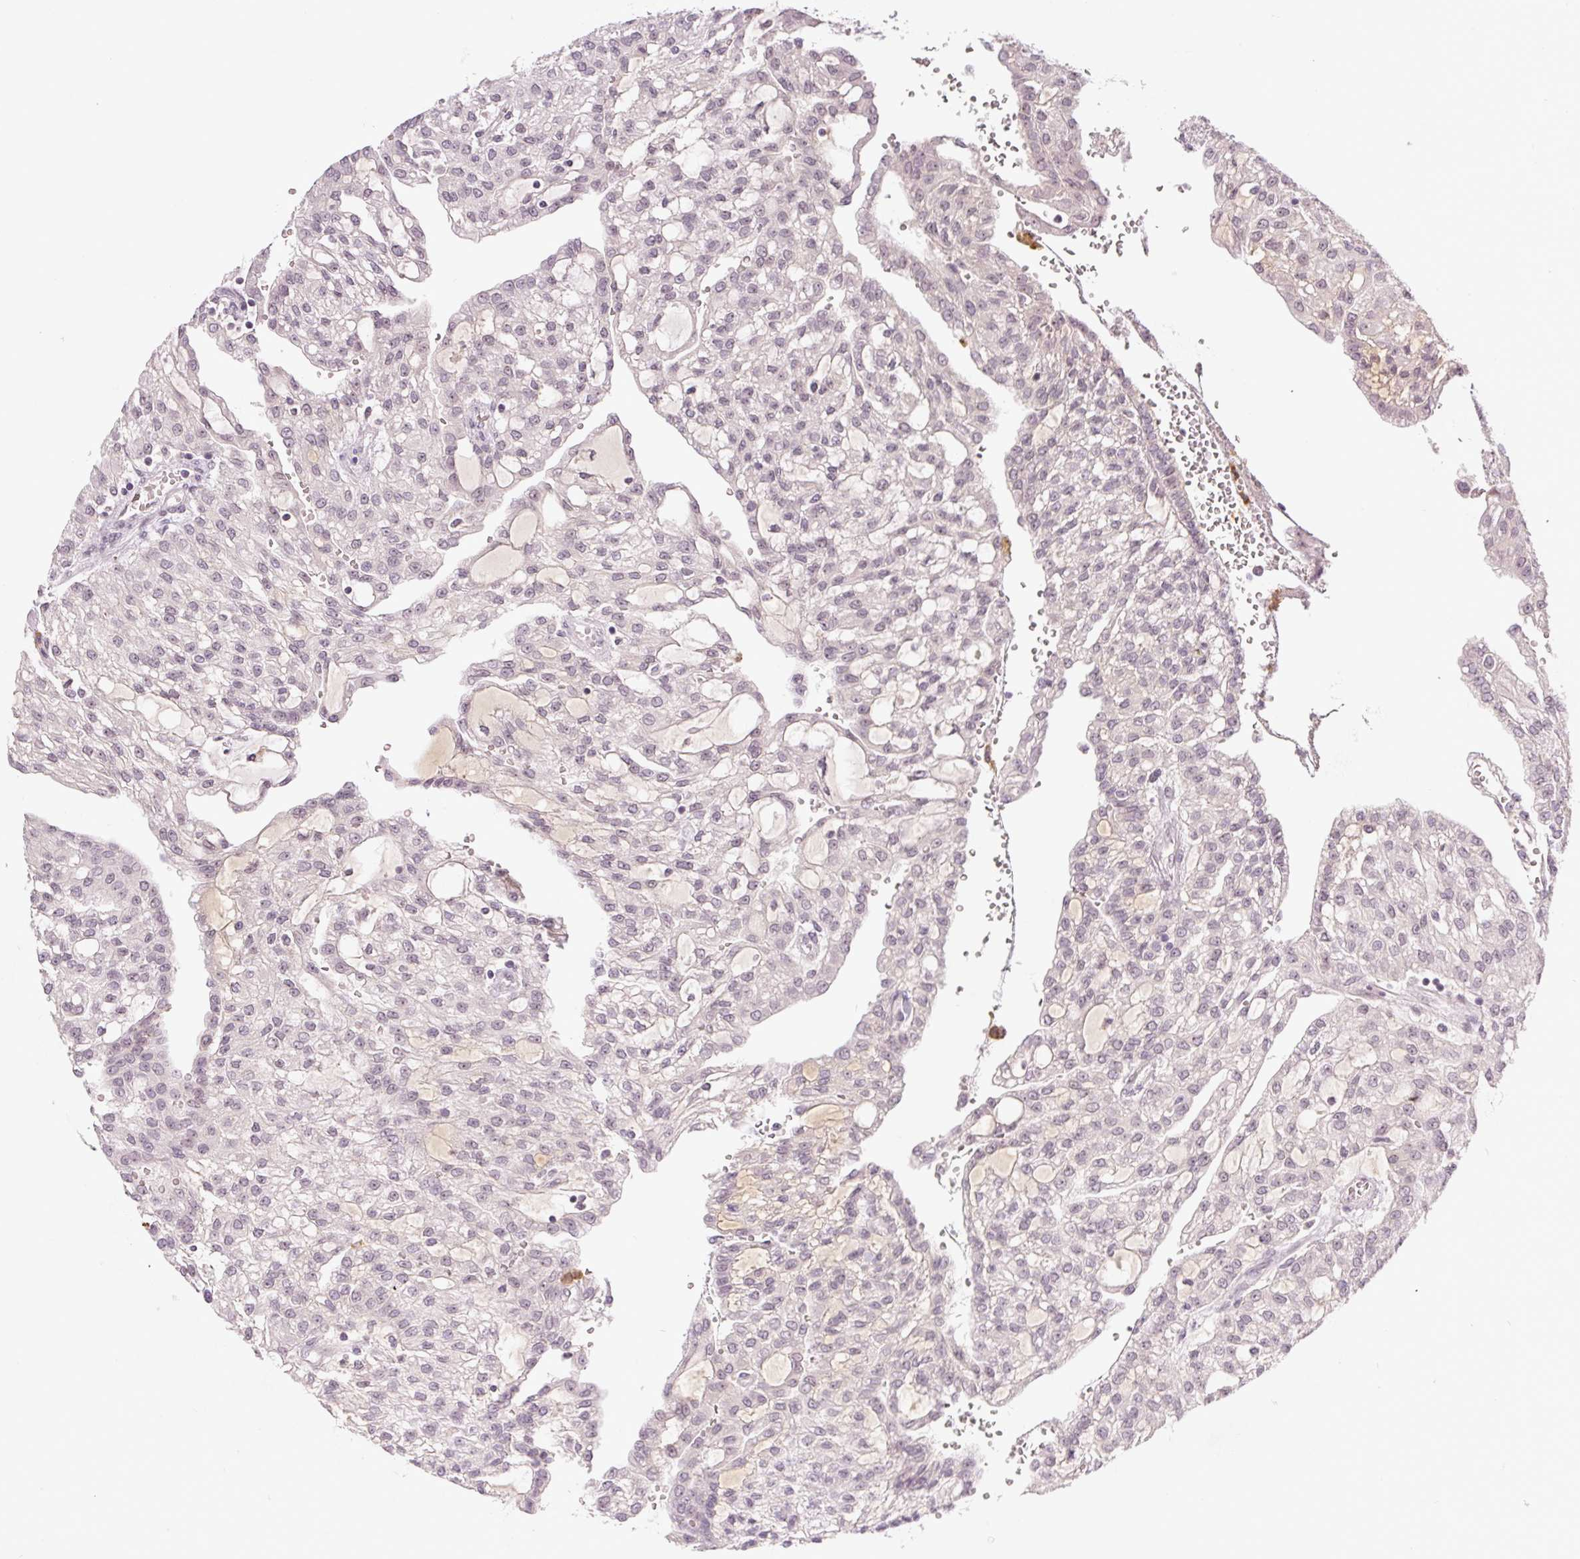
{"staining": {"intensity": "weak", "quantity": "<25%", "location": "nuclear"}, "tissue": "renal cancer", "cell_type": "Tumor cells", "image_type": "cancer", "snomed": [{"axis": "morphology", "description": "Adenocarcinoma, NOS"}, {"axis": "topography", "description": "Kidney"}], "caption": "Image shows no protein positivity in tumor cells of renal cancer (adenocarcinoma) tissue.", "gene": "SGF29", "patient": {"sex": "male", "age": 63}}